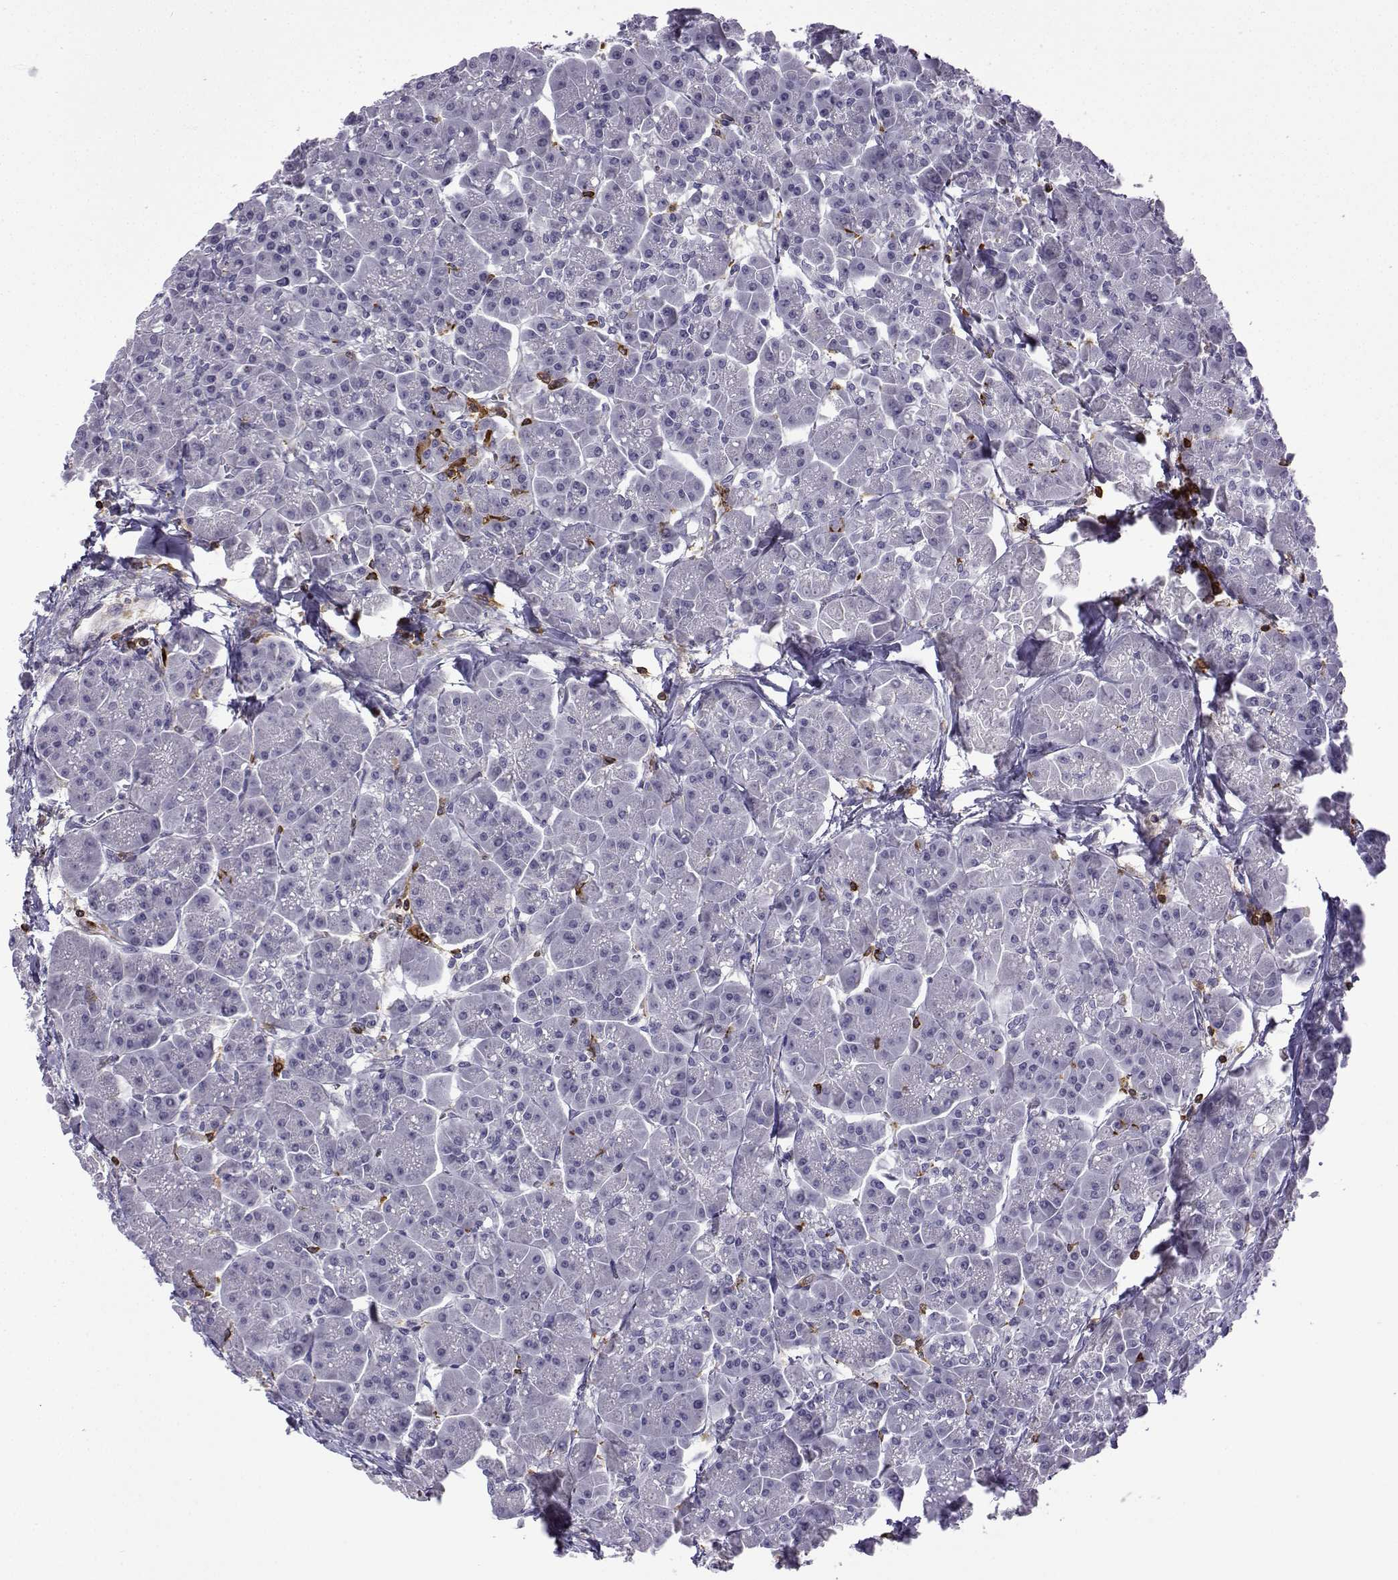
{"staining": {"intensity": "negative", "quantity": "none", "location": "none"}, "tissue": "pancreas", "cell_type": "Exocrine glandular cells", "image_type": "normal", "snomed": [{"axis": "morphology", "description": "Normal tissue, NOS"}, {"axis": "topography", "description": "Pancreas"}], "caption": "Human pancreas stained for a protein using IHC displays no staining in exocrine glandular cells.", "gene": "DOCK10", "patient": {"sex": "male", "age": 70}}